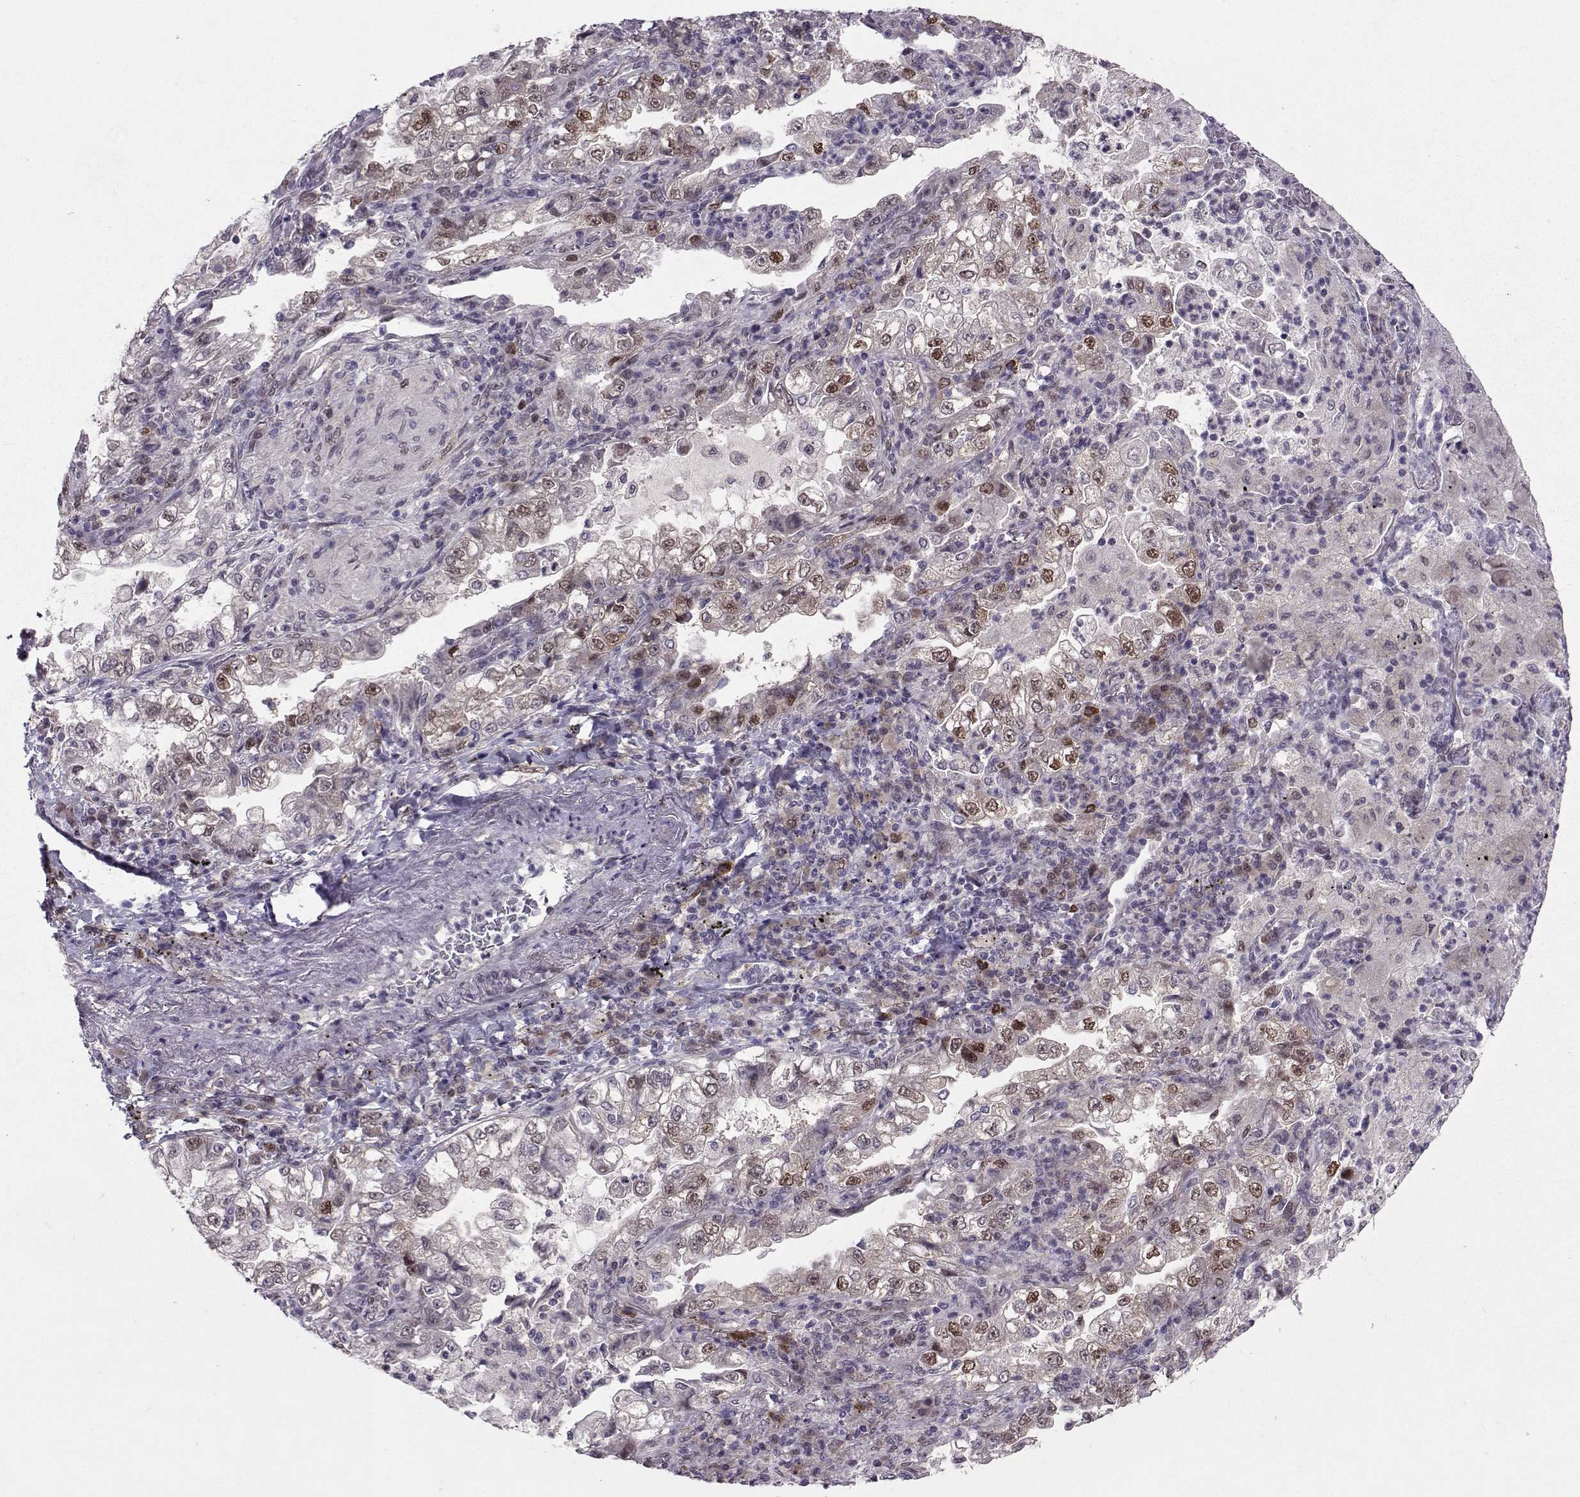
{"staining": {"intensity": "moderate", "quantity": "<25%", "location": "nuclear"}, "tissue": "lung cancer", "cell_type": "Tumor cells", "image_type": "cancer", "snomed": [{"axis": "morphology", "description": "Adenocarcinoma, NOS"}, {"axis": "topography", "description": "Lung"}], "caption": "Immunohistochemistry (IHC) of lung adenocarcinoma displays low levels of moderate nuclear expression in about <25% of tumor cells. (Stains: DAB in brown, nuclei in blue, Microscopy: brightfield microscopy at high magnification).", "gene": "CDK4", "patient": {"sex": "female", "age": 73}}